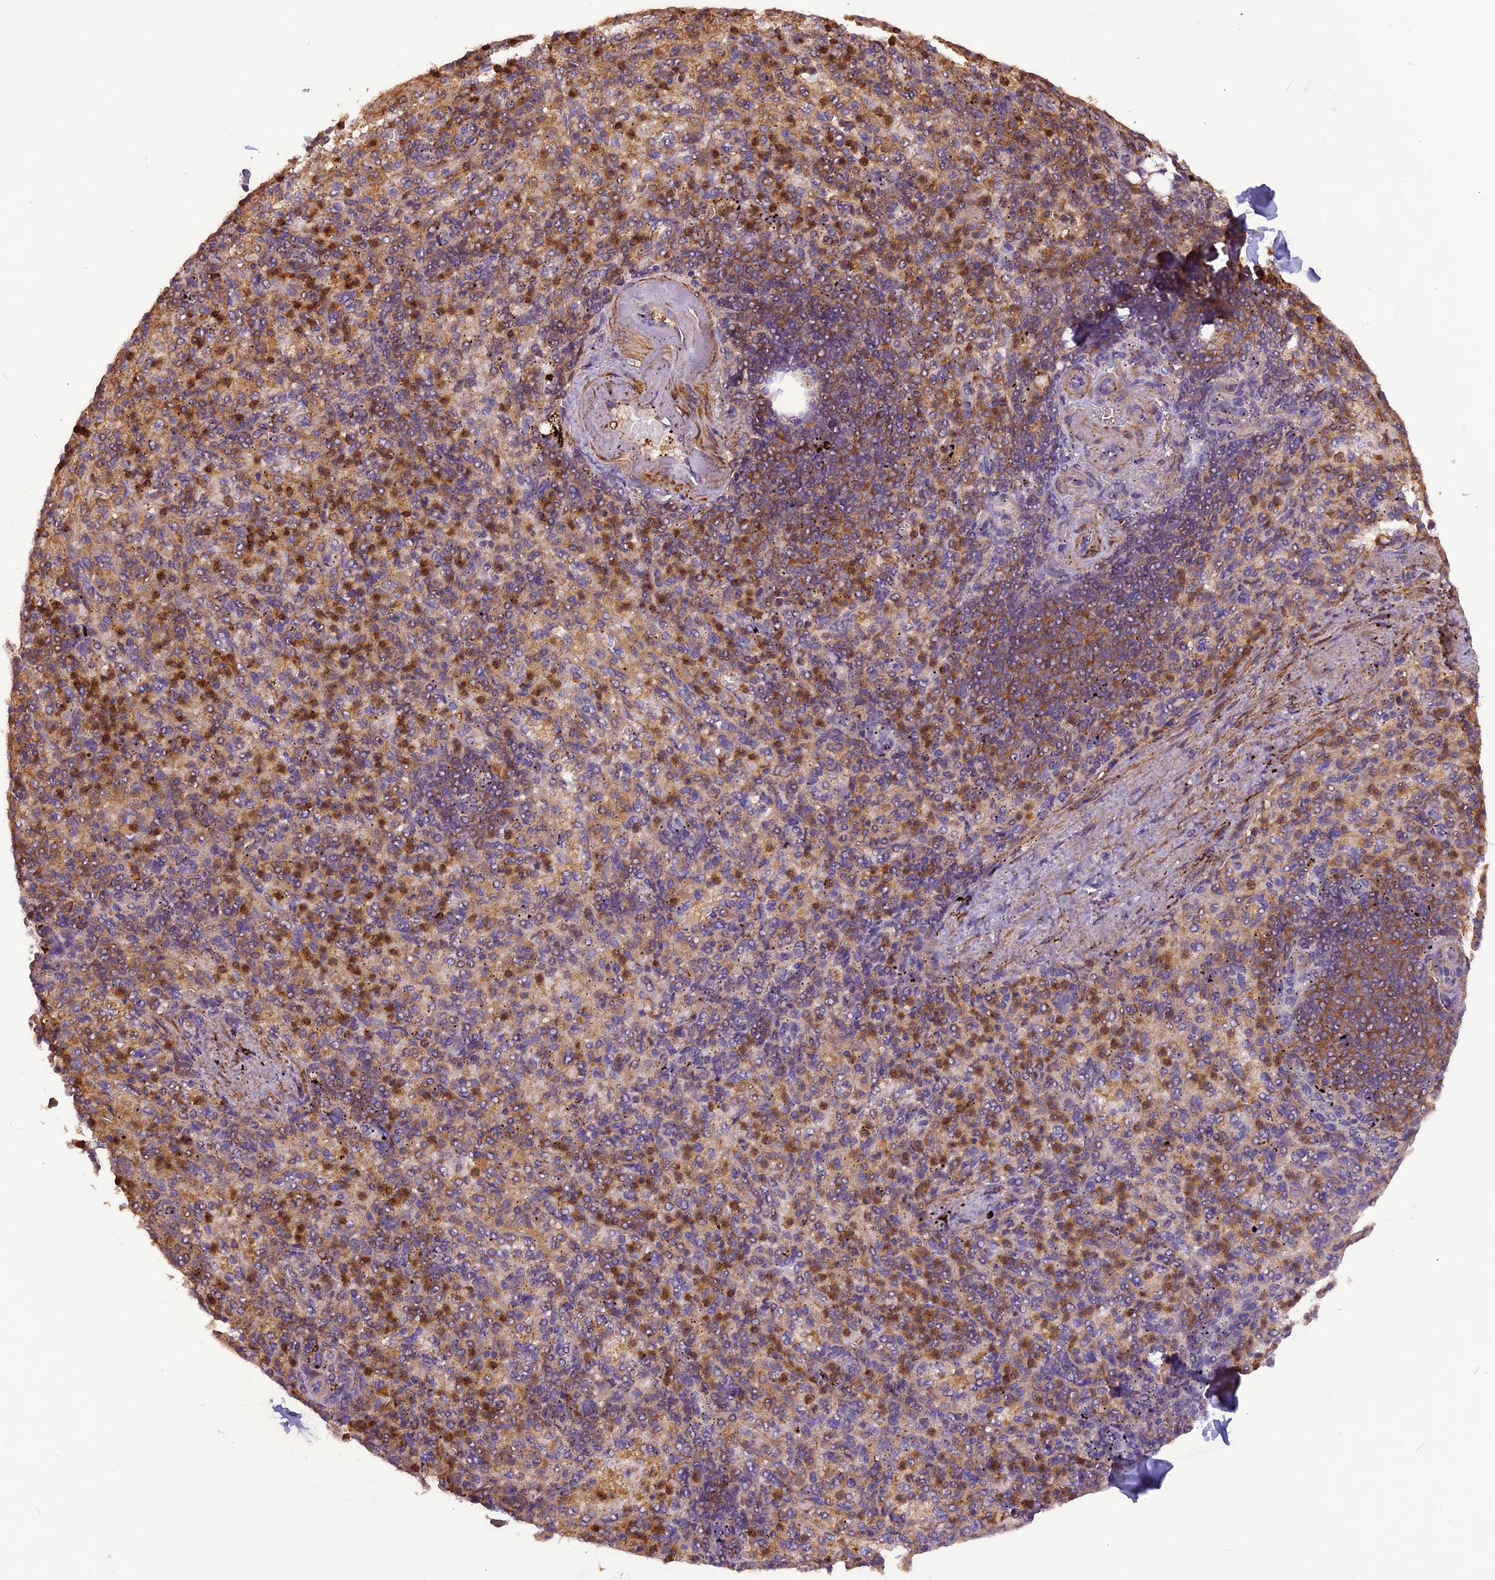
{"staining": {"intensity": "moderate", "quantity": "25%-75%", "location": "cytoplasmic/membranous"}, "tissue": "spleen", "cell_type": "Cells in red pulp", "image_type": "normal", "snomed": [{"axis": "morphology", "description": "Normal tissue, NOS"}, {"axis": "topography", "description": "Spleen"}], "caption": "Moderate cytoplasmic/membranous protein staining is seen in about 25%-75% of cells in red pulp in spleen. The staining was performed using DAB to visualize the protein expression in brown, while the nuclei were stained in blue with hematoxylin (Magnification: 20x).", "gene": "STOML1", "patient": {"sex": "female", "age": 74}}